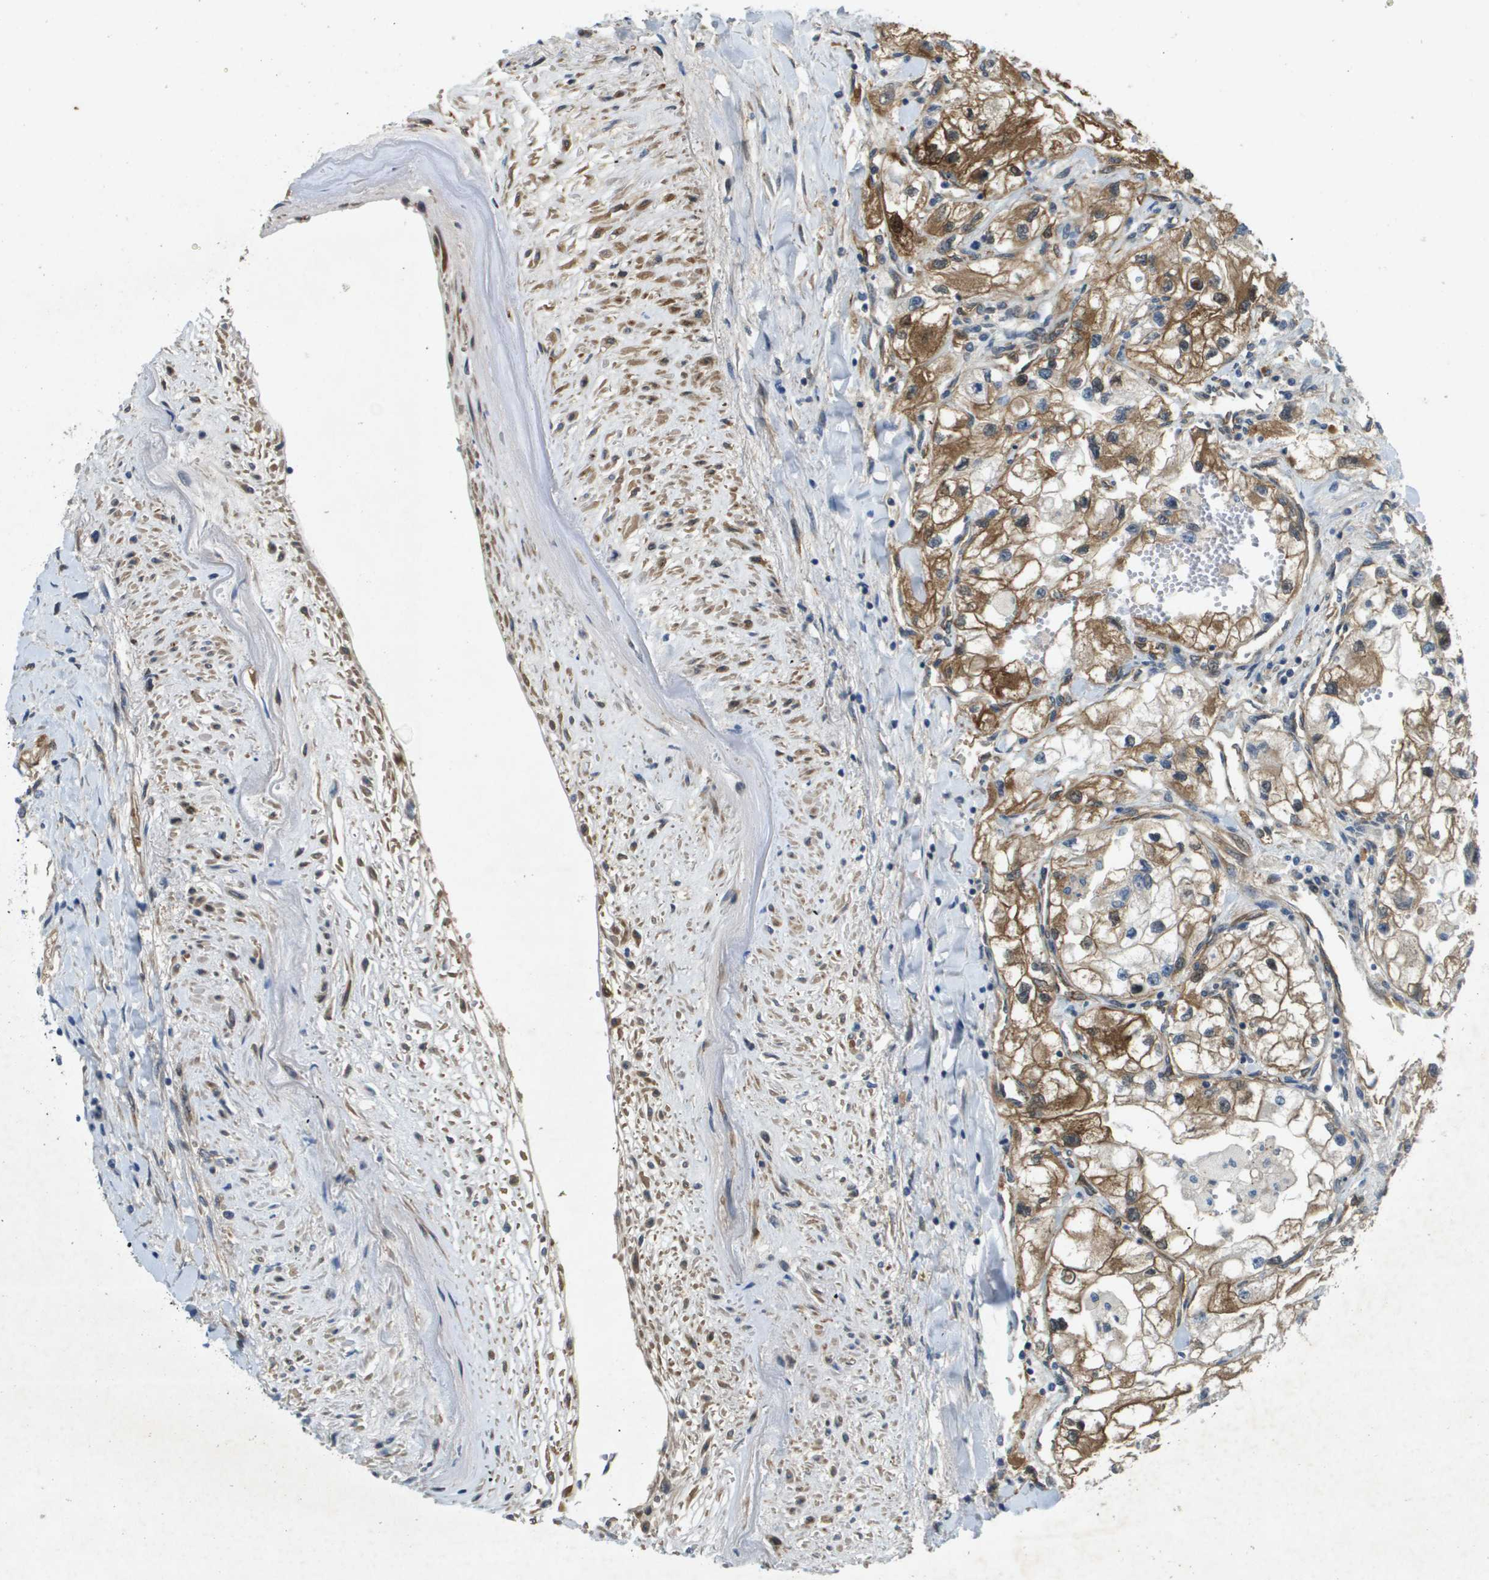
{"staining": {"intensity": "moderate", "quantity": ">75%", "location": "cytoplasmic/membranous"}, "tissue": "renal cancer", "cell_type": "Tumor cells", "image_type": "cancer", "snomed": [{"axis": "morphology", "description": "Adenocarcinoma, NOS"}, {"axis": "topography", "description": "Kidney"}], "caption": "The photomicrograph shows a brown stain indicating the presence of a protein in the cytoplasmic/membranous of tumor cells in renal cancer (adenocarcinoma).", "gene": "PGAP3", "patient": {"sex": "female", "age": 70}}